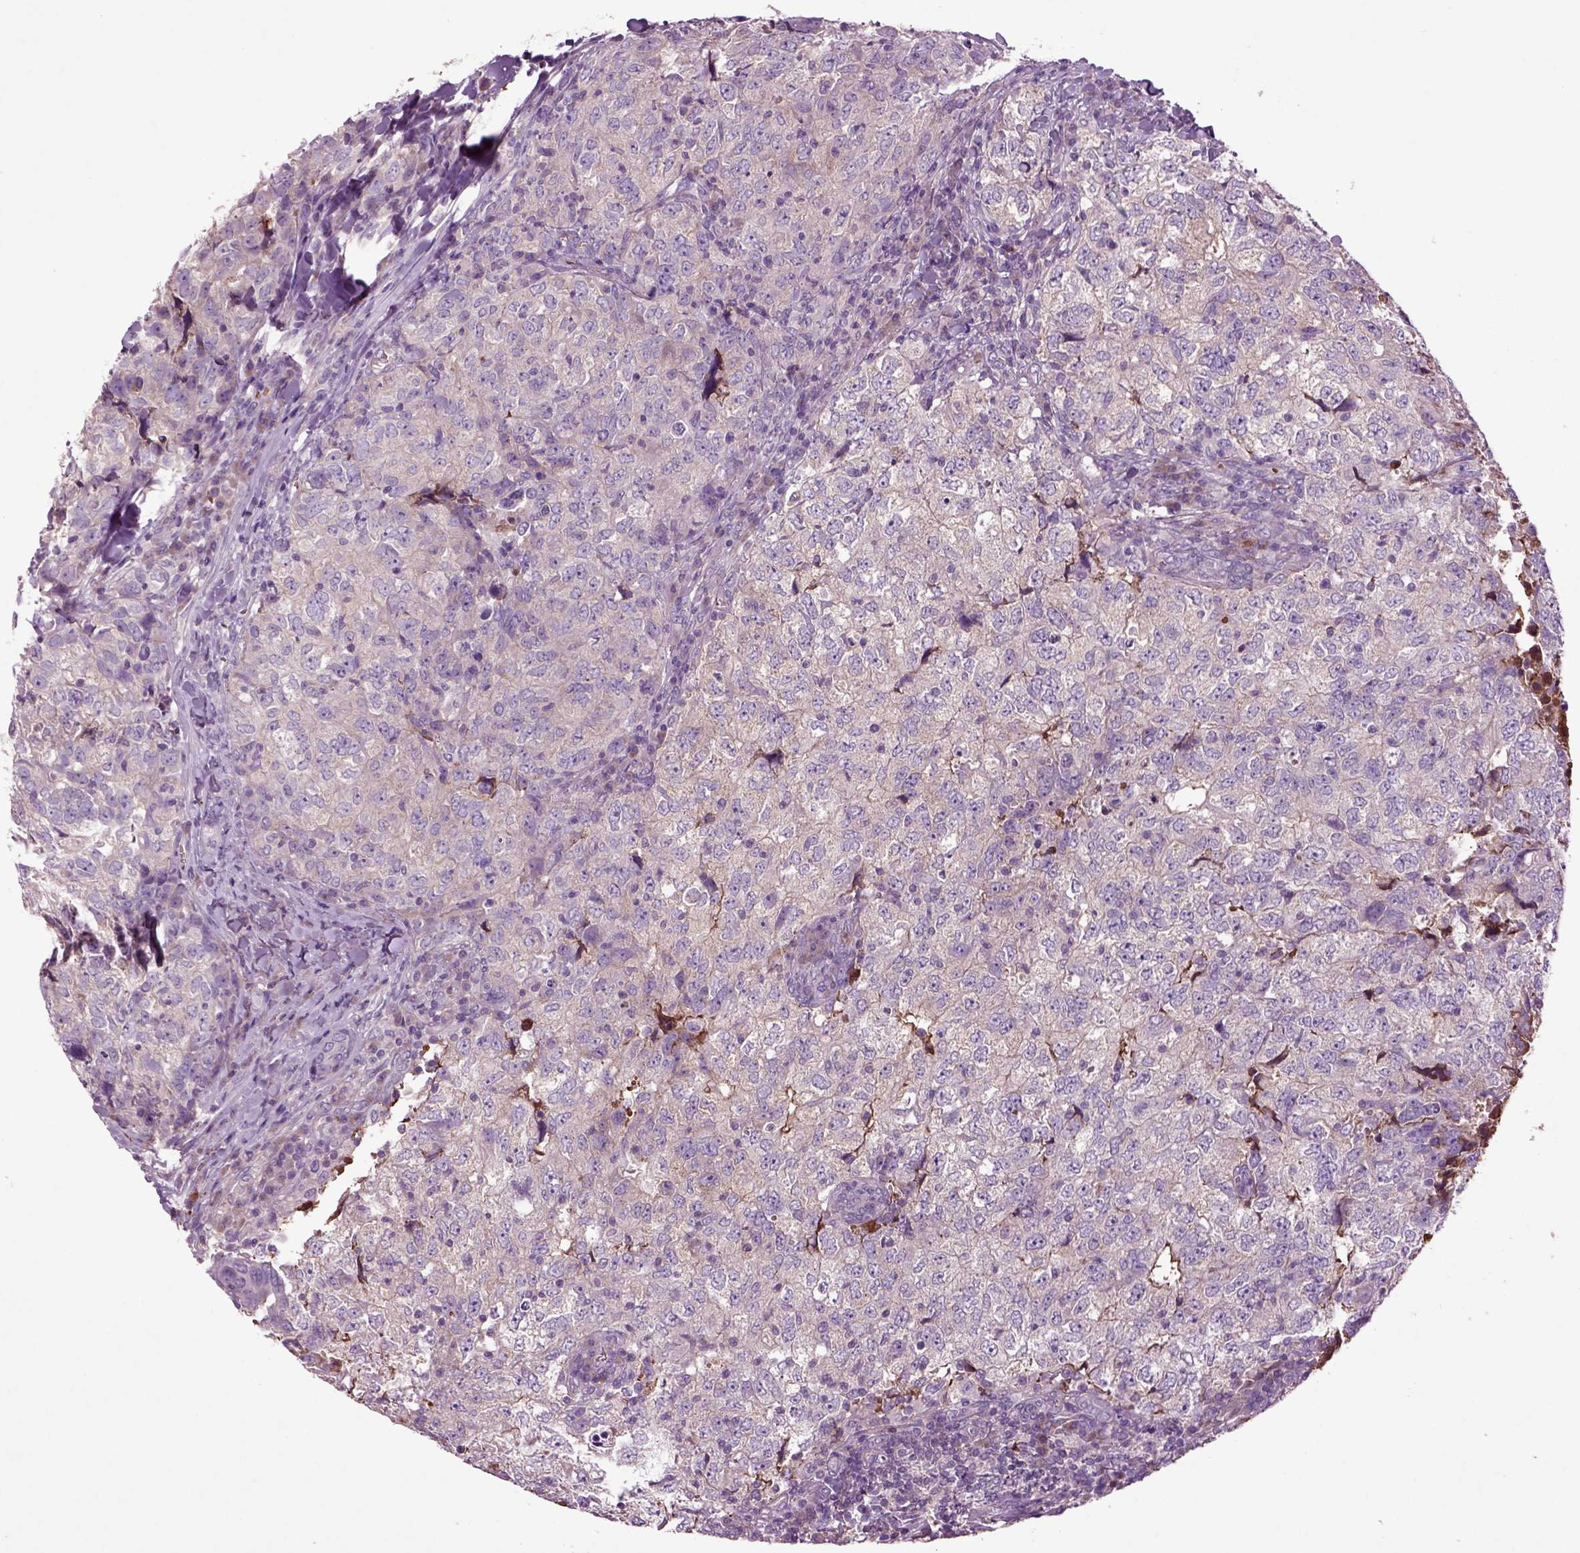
{"staining": {"intensity": "weak", "quantity": "<25%", "location": "cytoplasmic/membranous"}, "tissue": "breast cancer", "cell_type": "Tumor cells", "image_type": "cancer", "snomed": [{"axis": "morphology", "description": "Duct carcinoma"}, {"axis": "topography", "description": "Breast"}], "caption": "The micrograph demonstrates no staining of tumor cells in breast cancer.", "gene": "SPON1", "patient": {"sex": "female", "age": 30}}